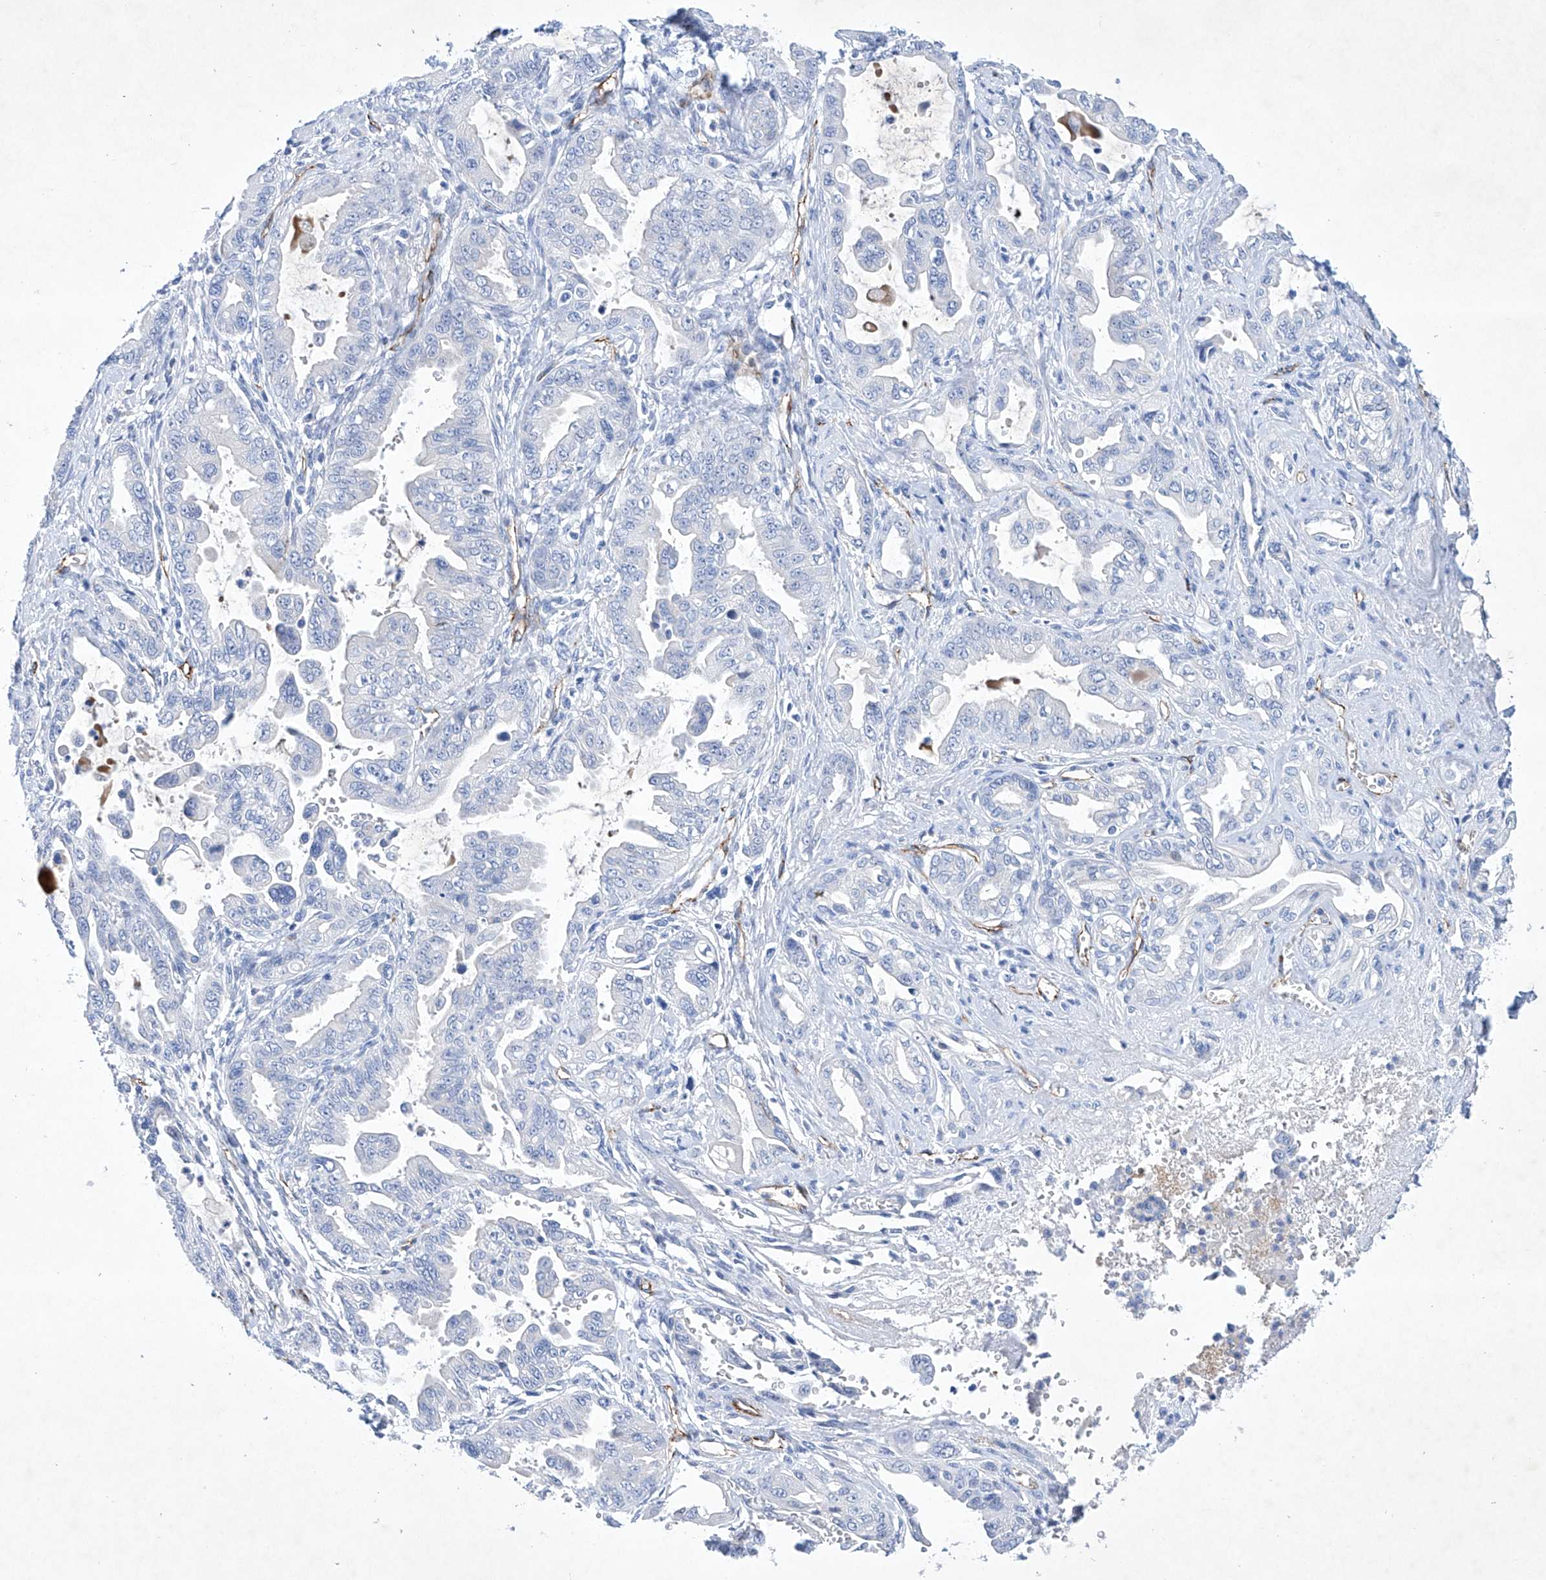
{"staining": {"intensity": "negative", "quantity": "none", "location": "none"}, "tissue": "pancreatic cancer", "cell_type": "Tumor cells", "image_type": "cancer", "snomed": [{"axis": "morphology", "description": "Adenocarcinoma, NOS"}, {"axis": "topography", "description": "Pancreas"}], "caption": "High power microscopy histopathology image of an immunohistochemistry image of adenocarcinoma (pancreatic), revealing no significant staining in tumor cells.", "gene": "ETV7", "patient": {"sex": "male", "age": 70}}